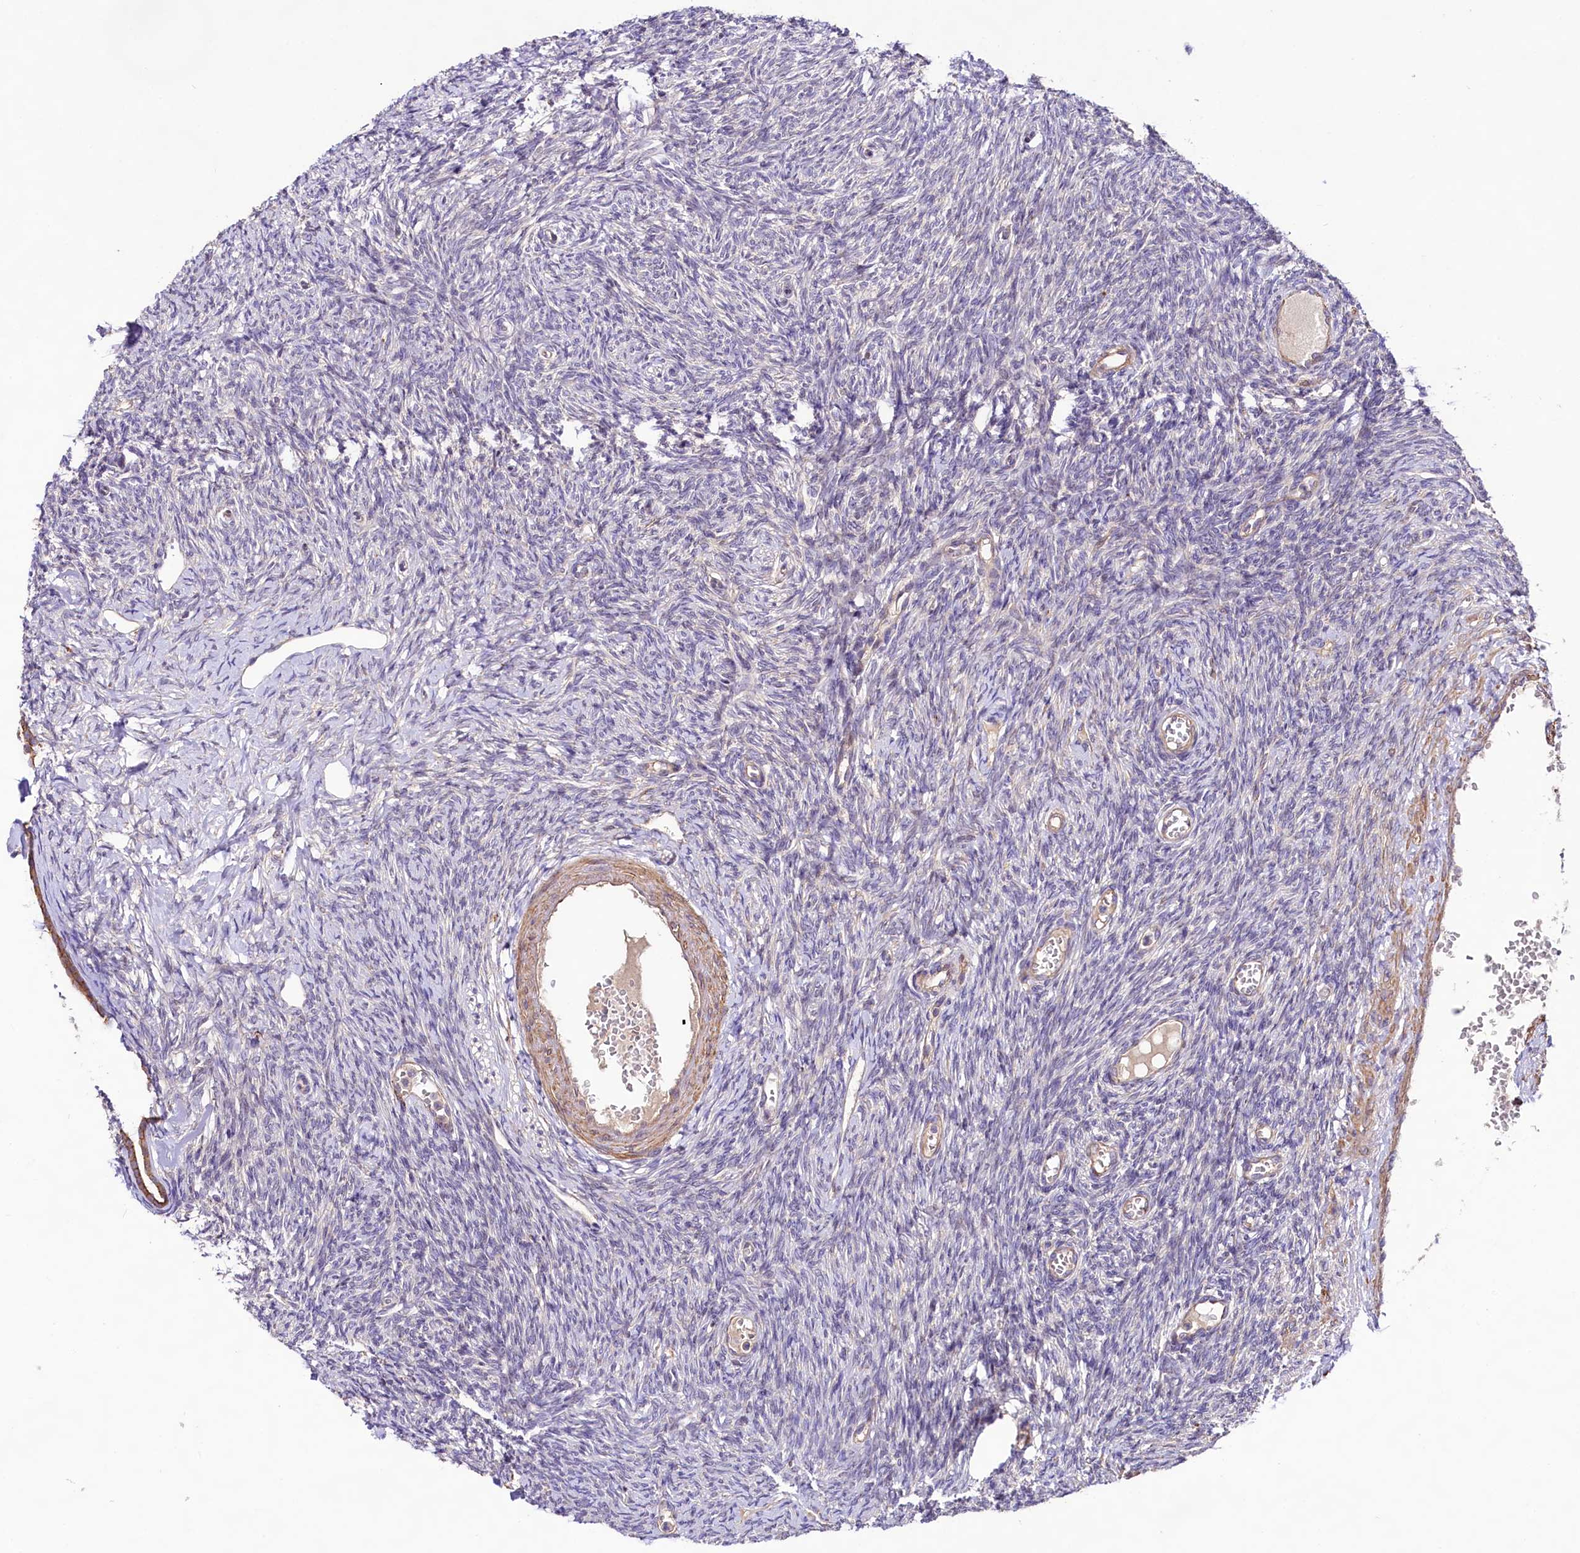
{"staining": {"intensity": "negative", "quantity": "none", "location": "none"}, "tissue": "ovary", "cell_type": "Ovarian stroma cells", "image_type": "normal", "snomed": [{"axis": "morphology", "description": "Normal tissue, NOS"}, {"axis": "morphology", "description": "Cyst, NOS"}, {"axis": "topography", "description": "Ovary"}], "caption": "An immunohistochemistry histopathology image of normal ovary is shown. There is no staining in ovarian stroma cells of ovary. (Brightfield microscopy of DAB immunohistochemistry (IHC) at high magnification).", "gene": "VPS11", "patient": {"sex": "female", "age": 33}}